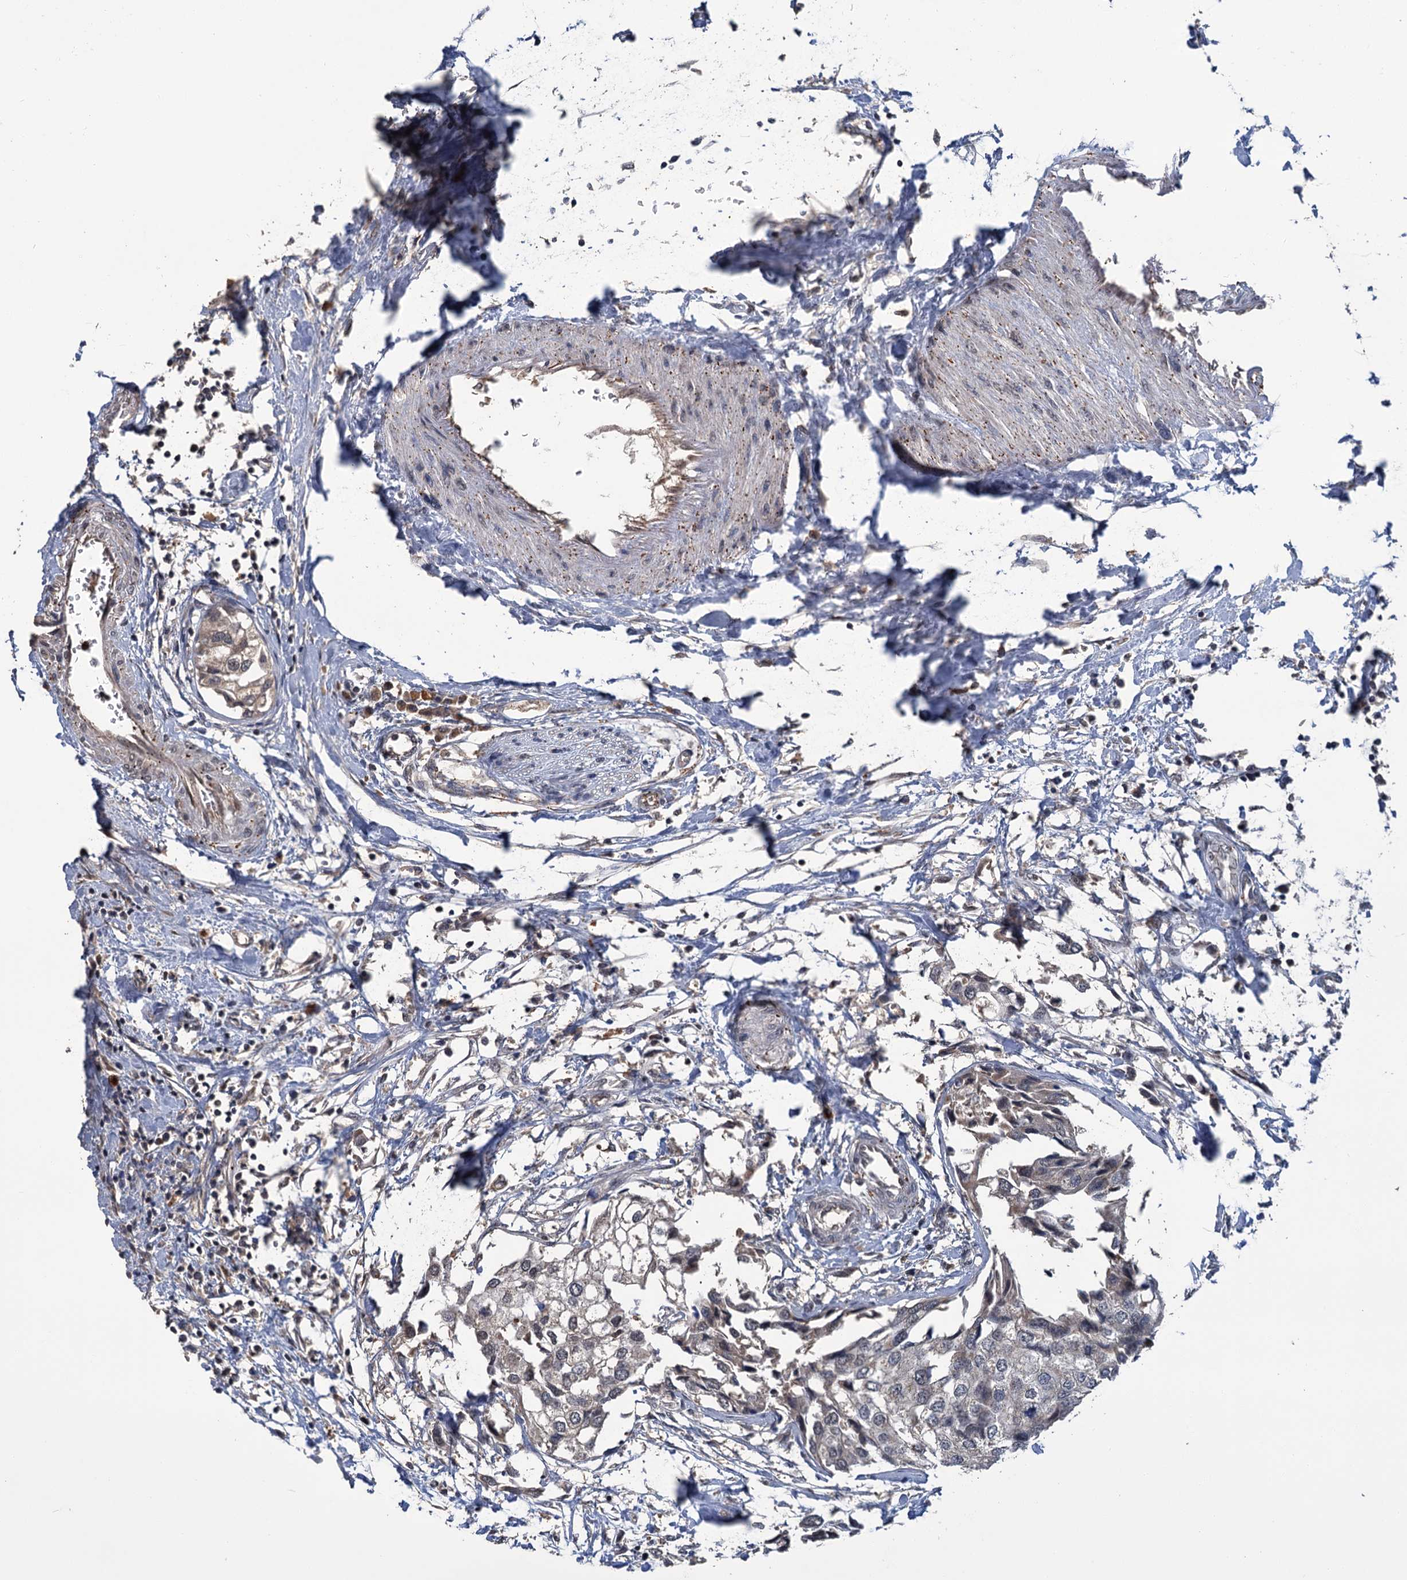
{"staining": {"intensity": "negative", "quantity": "none", "location": "none"}, "tissue": "urothelial cancer", "cell_type": "Tumor cells", "image_type": "cancer", "snomed": [{"axis": "morphology", "description": "Urothelial carcinoma, High grade"}, {"axis": "topography", "description": "Urinary bladder"}], "caption": "Micrograph shows no protein staining in tumor cells of urothelial cancer tissue. (Stains: DAB IHC with hematoxylin counter stain, Microscopy: brightfield microscopy at high magnification).", "gene": "KANSL2", "patient": {"sex": "male", "age": 64}}